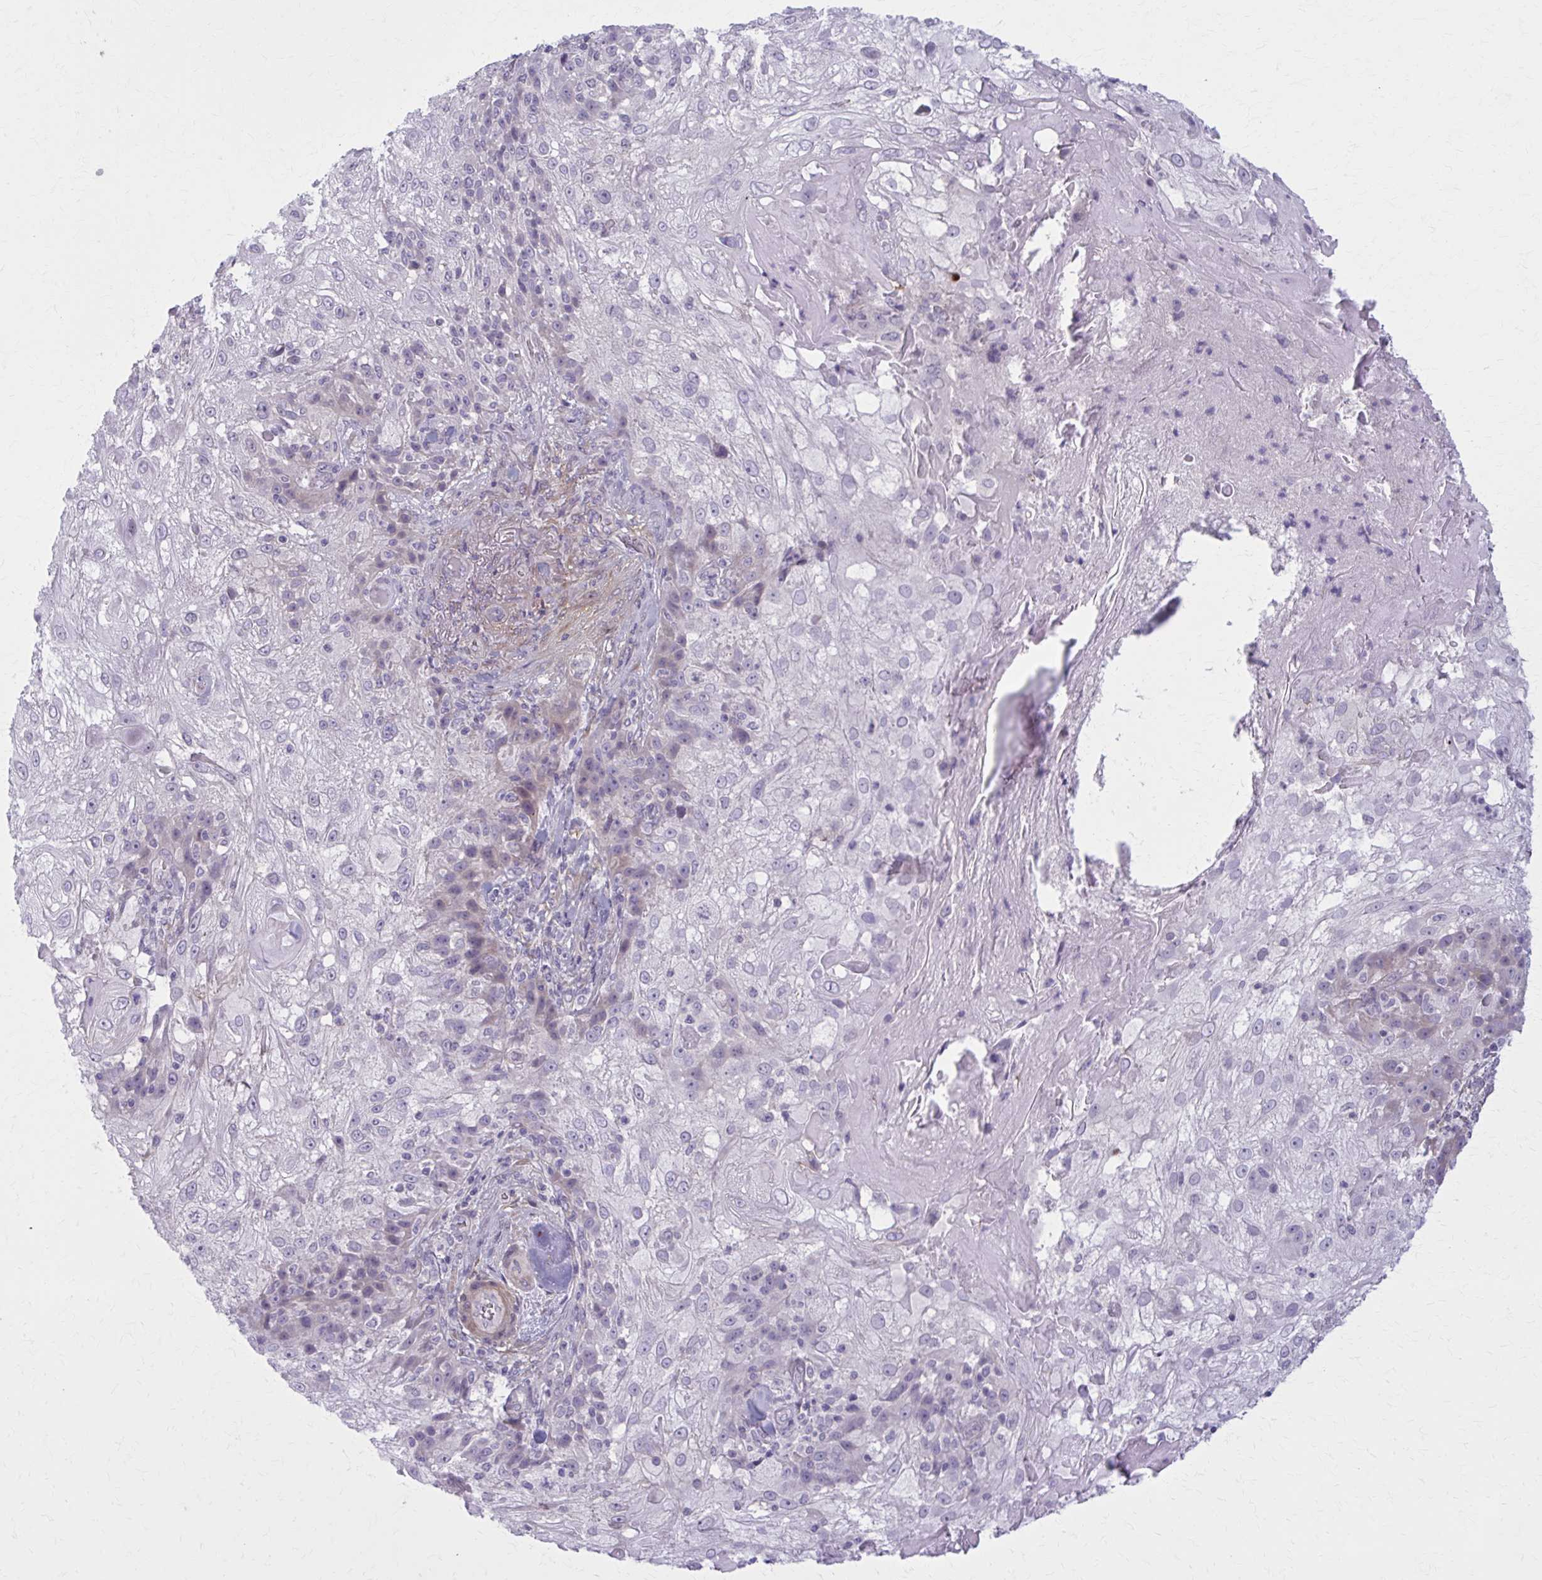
{"staining": {"intensity": "negative", "quantity": "none", "location": "none"}, "tissue": "skin cancer", "cell_type": "Tumor cells", "image_type": "cancer", "snomed": [{"axis": "morphology", "description": "Normal tissue, NOS"}, {"axis": "morphology", "description": "Squamous cell carcinoma, NOS"}, {"axis": "topography", "description": "Skin"}], "caption": "Tumor cells are negative for brown protein staining in skin squamous cell carcinoma.", "gene": "NUMBL", "patient": {"sex": "female", "age": 83}}